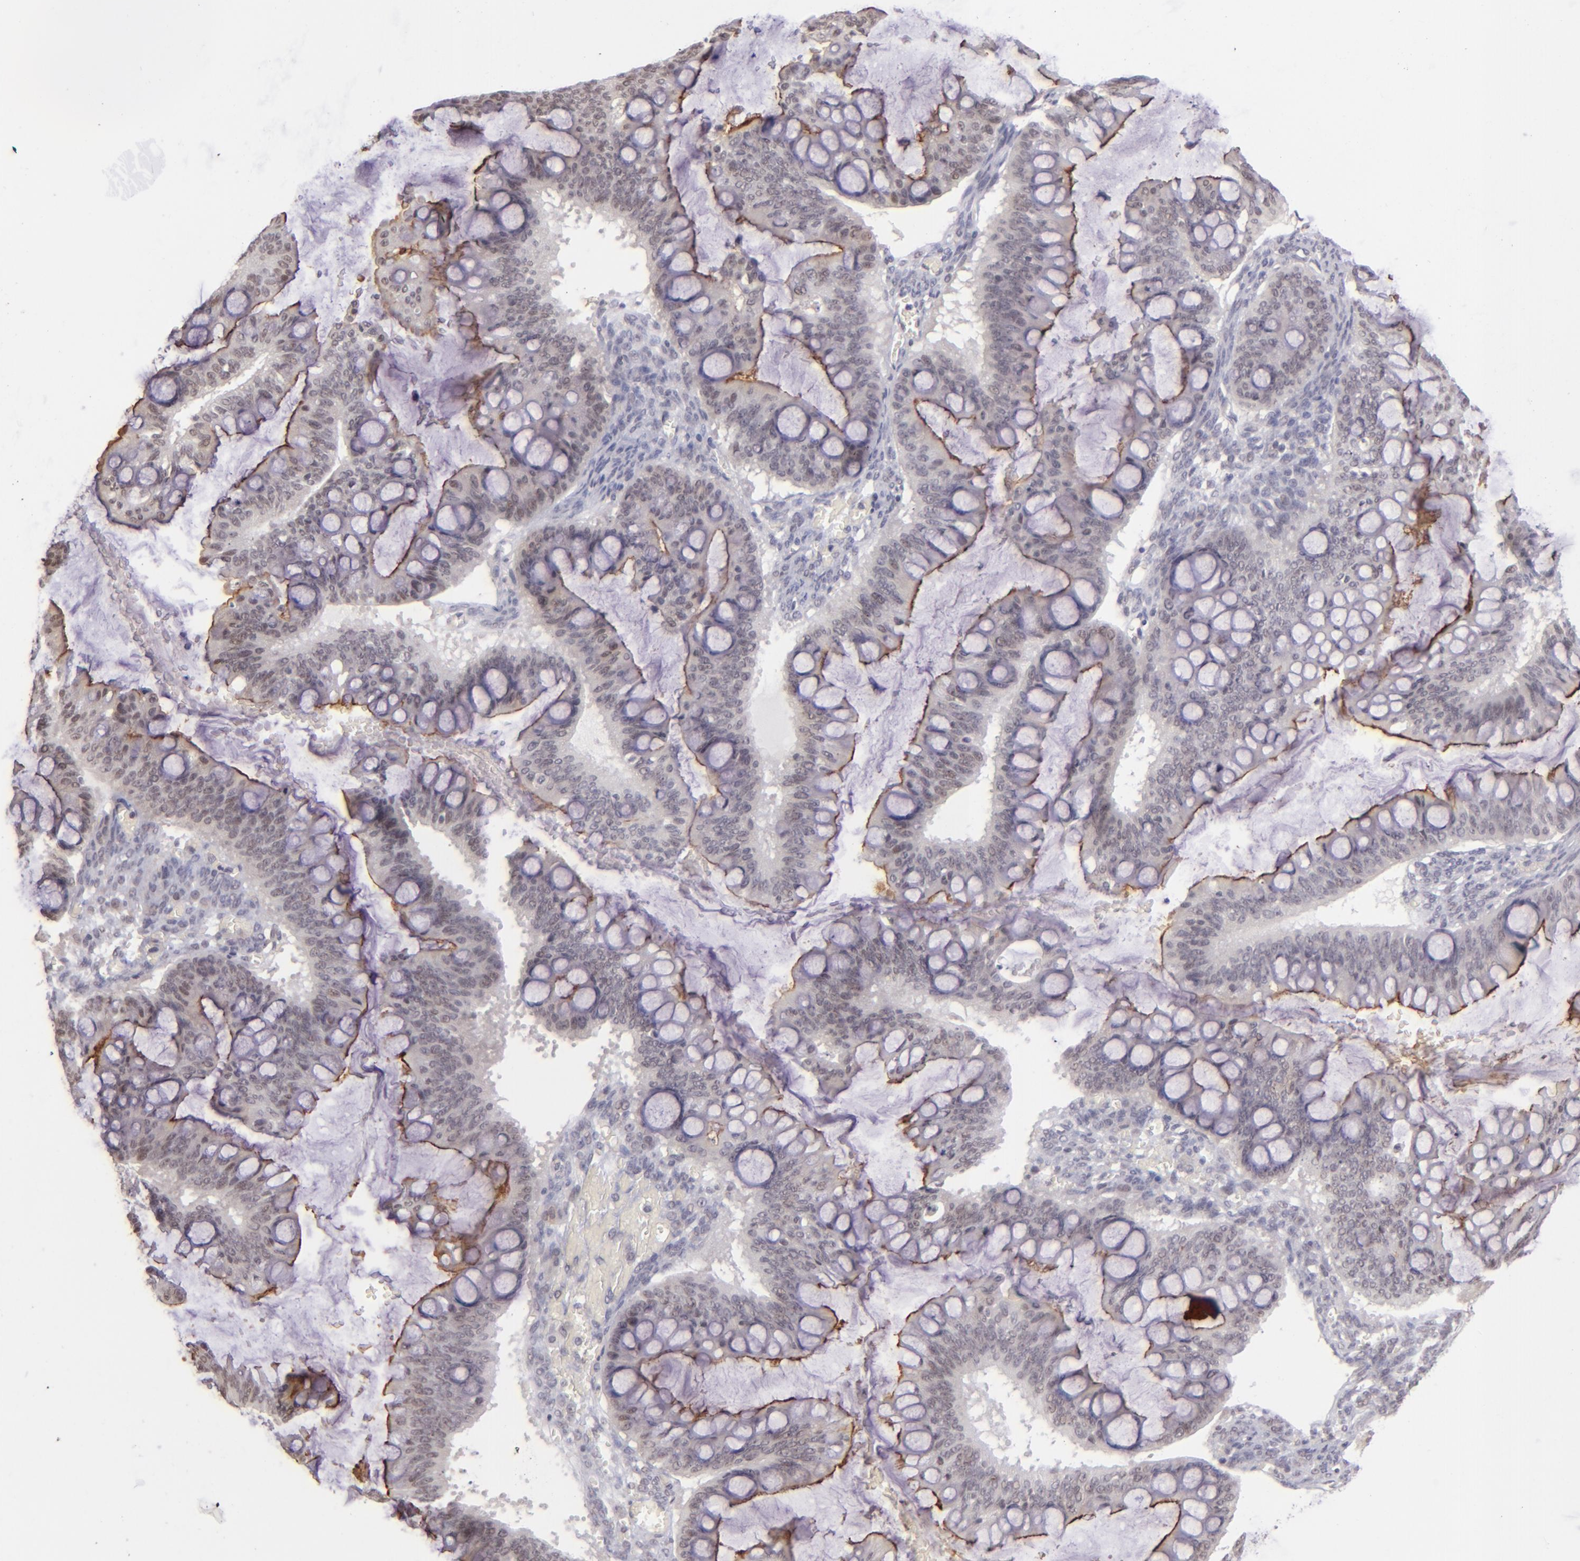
{"staining": {"intensity": "weak", "quantity": "<25%", "location": "nuclear"}, "tissue": "ovarian cancer", "cell_type": "Tumor cells", "image_type": "cancer", "snomed": [{"axis": "morphology", "description": "Cystadenocarcinoma, mucinous, NOS"}, {"axis": "topography", "description": "Ovary"}], "caption": "The histopathology image demonstrates no significant expression in tumor cells of ovarian mucinous cystadenocarcinoma.", "gene": "RARB", "patient": {"sex": "female", "age": 73}}